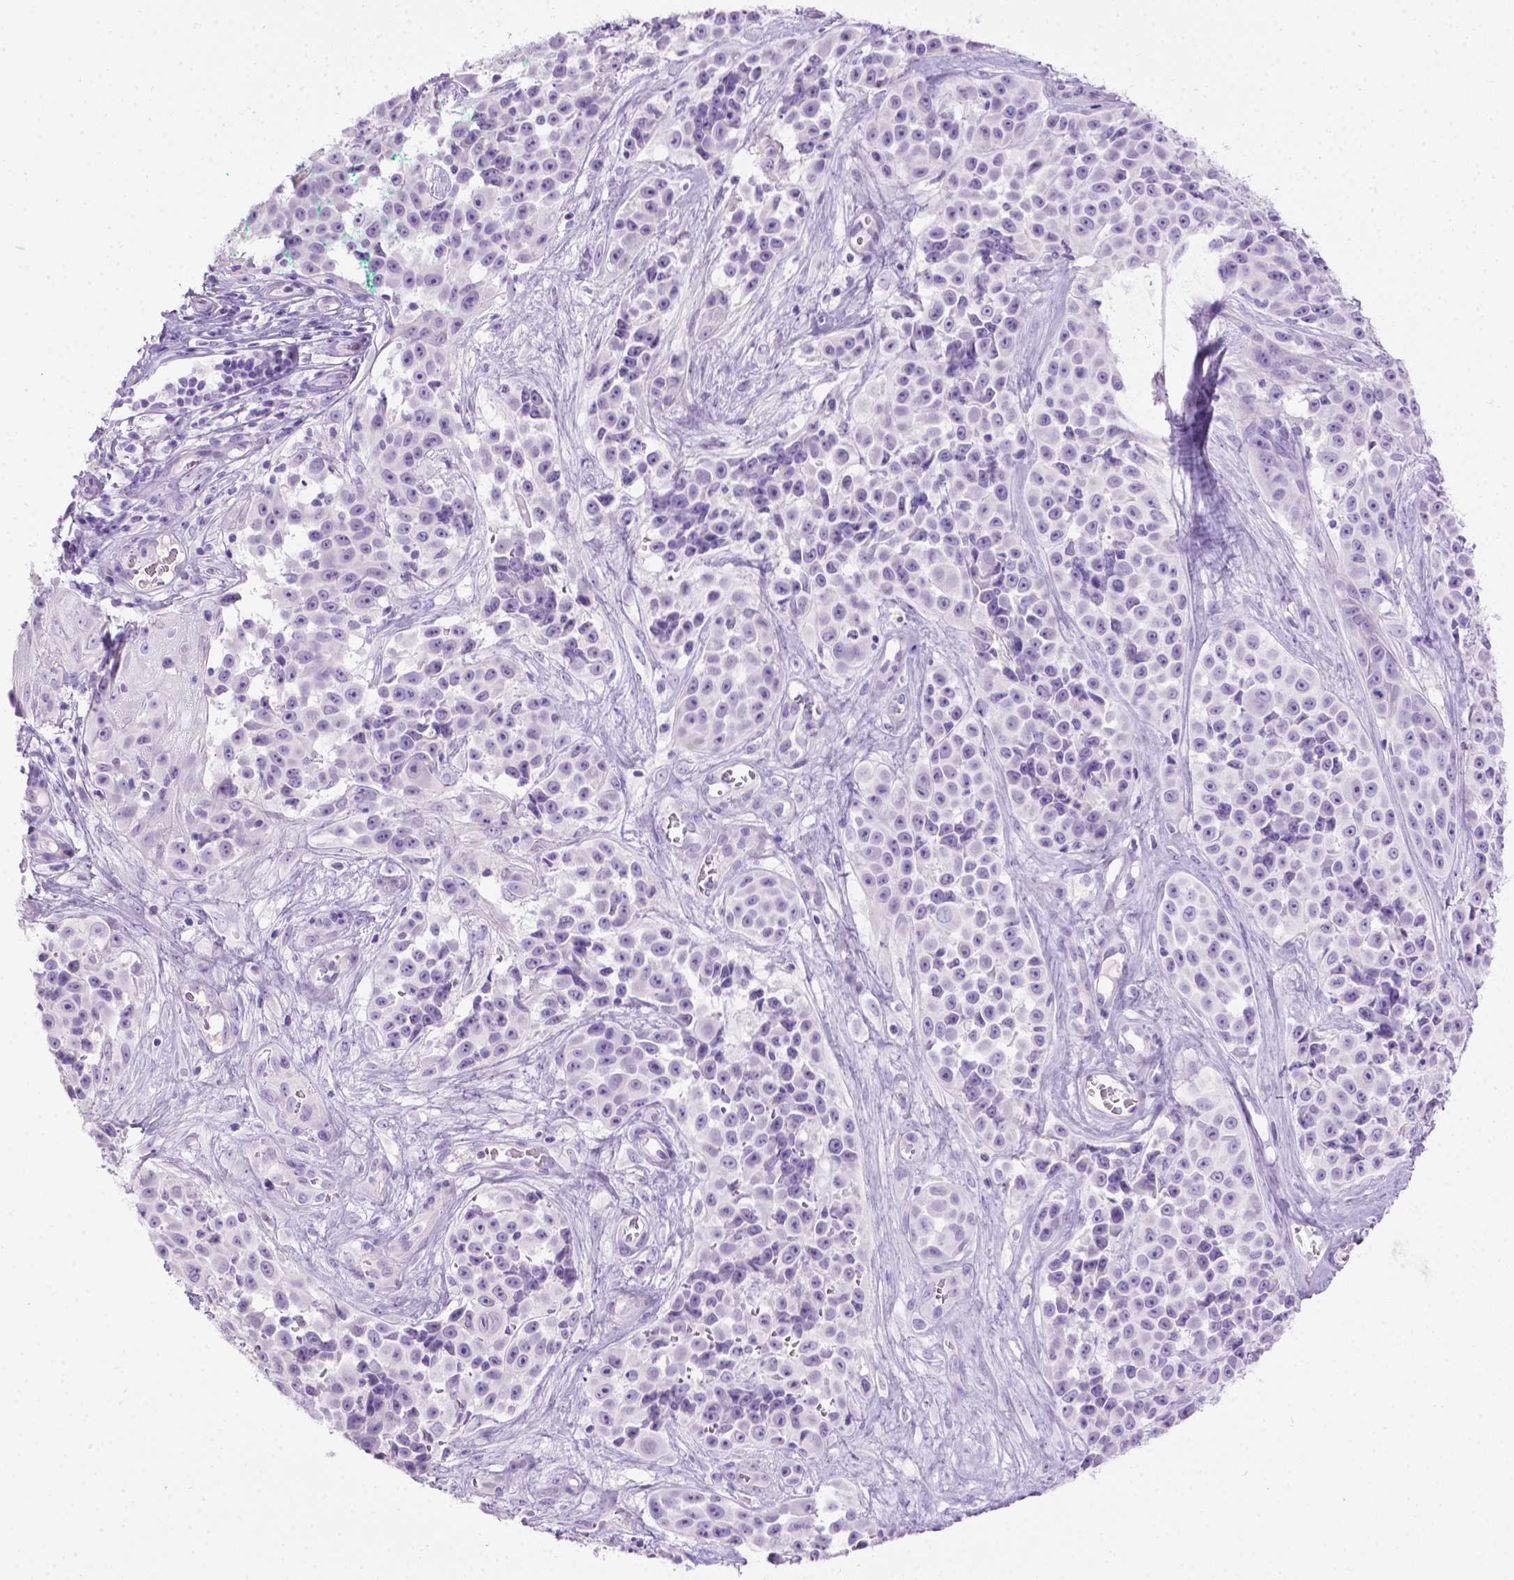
{"staining": {"intensity": "negative", "quantity": "none", "location": "none"}, "tissue": "melanoma", "cell_type": "Tumor cells", "image_type": "cancer", "snomed": [{"axis": "morphology", "description": "Malignant melanoma, NOS"}, {"axis": "topography", "description": "Skin"}], "caption": "This histopathology image is of malignant melanoma stained with immunohistochemistry (IHC) to label a protein in brown with the nuclei are counter-stained blue. There is no expression in tumor cells.", "gene": "LELP1", "patient": {"sex": "female", "age": 88}}